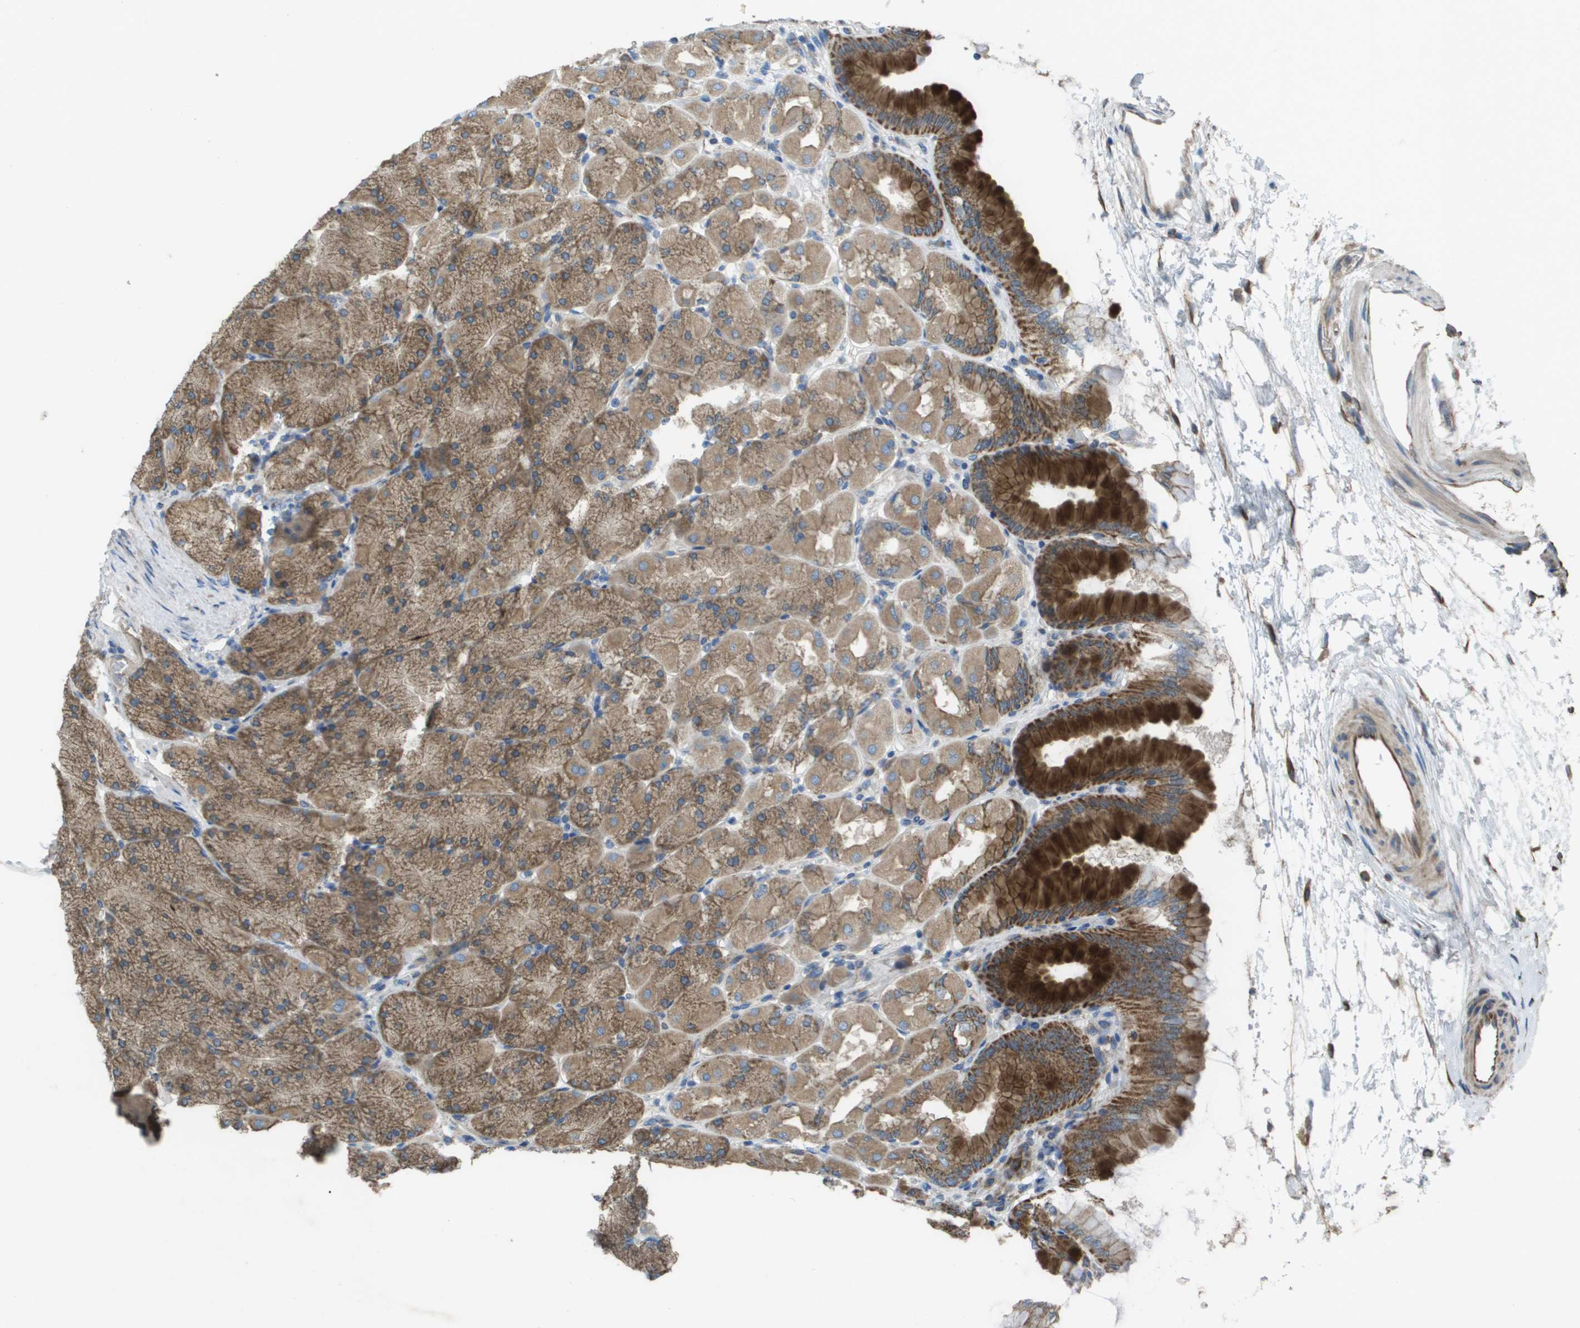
{"staining": {"intensity": "strong", "quantity": "25%-75%", "location": "cytoplasmic/membranous"}, "tissue": "stomach", "cell_type": "Glandular cells", "image_type": "normal", "snomed": [{"axis": "morphology", "description": "Normal tissue, NOS"}, {"axis": "topography", "description": "Stomach, upper"}], "caption": "A high-resolution micrograph shows IHC staining of benign stomach, which reveals strong cytoplasmic/membranous expression in about 25%-75% of glandular cells.", "gene": "CLCN2", "patient": {"sex": "female", "age": 56}}